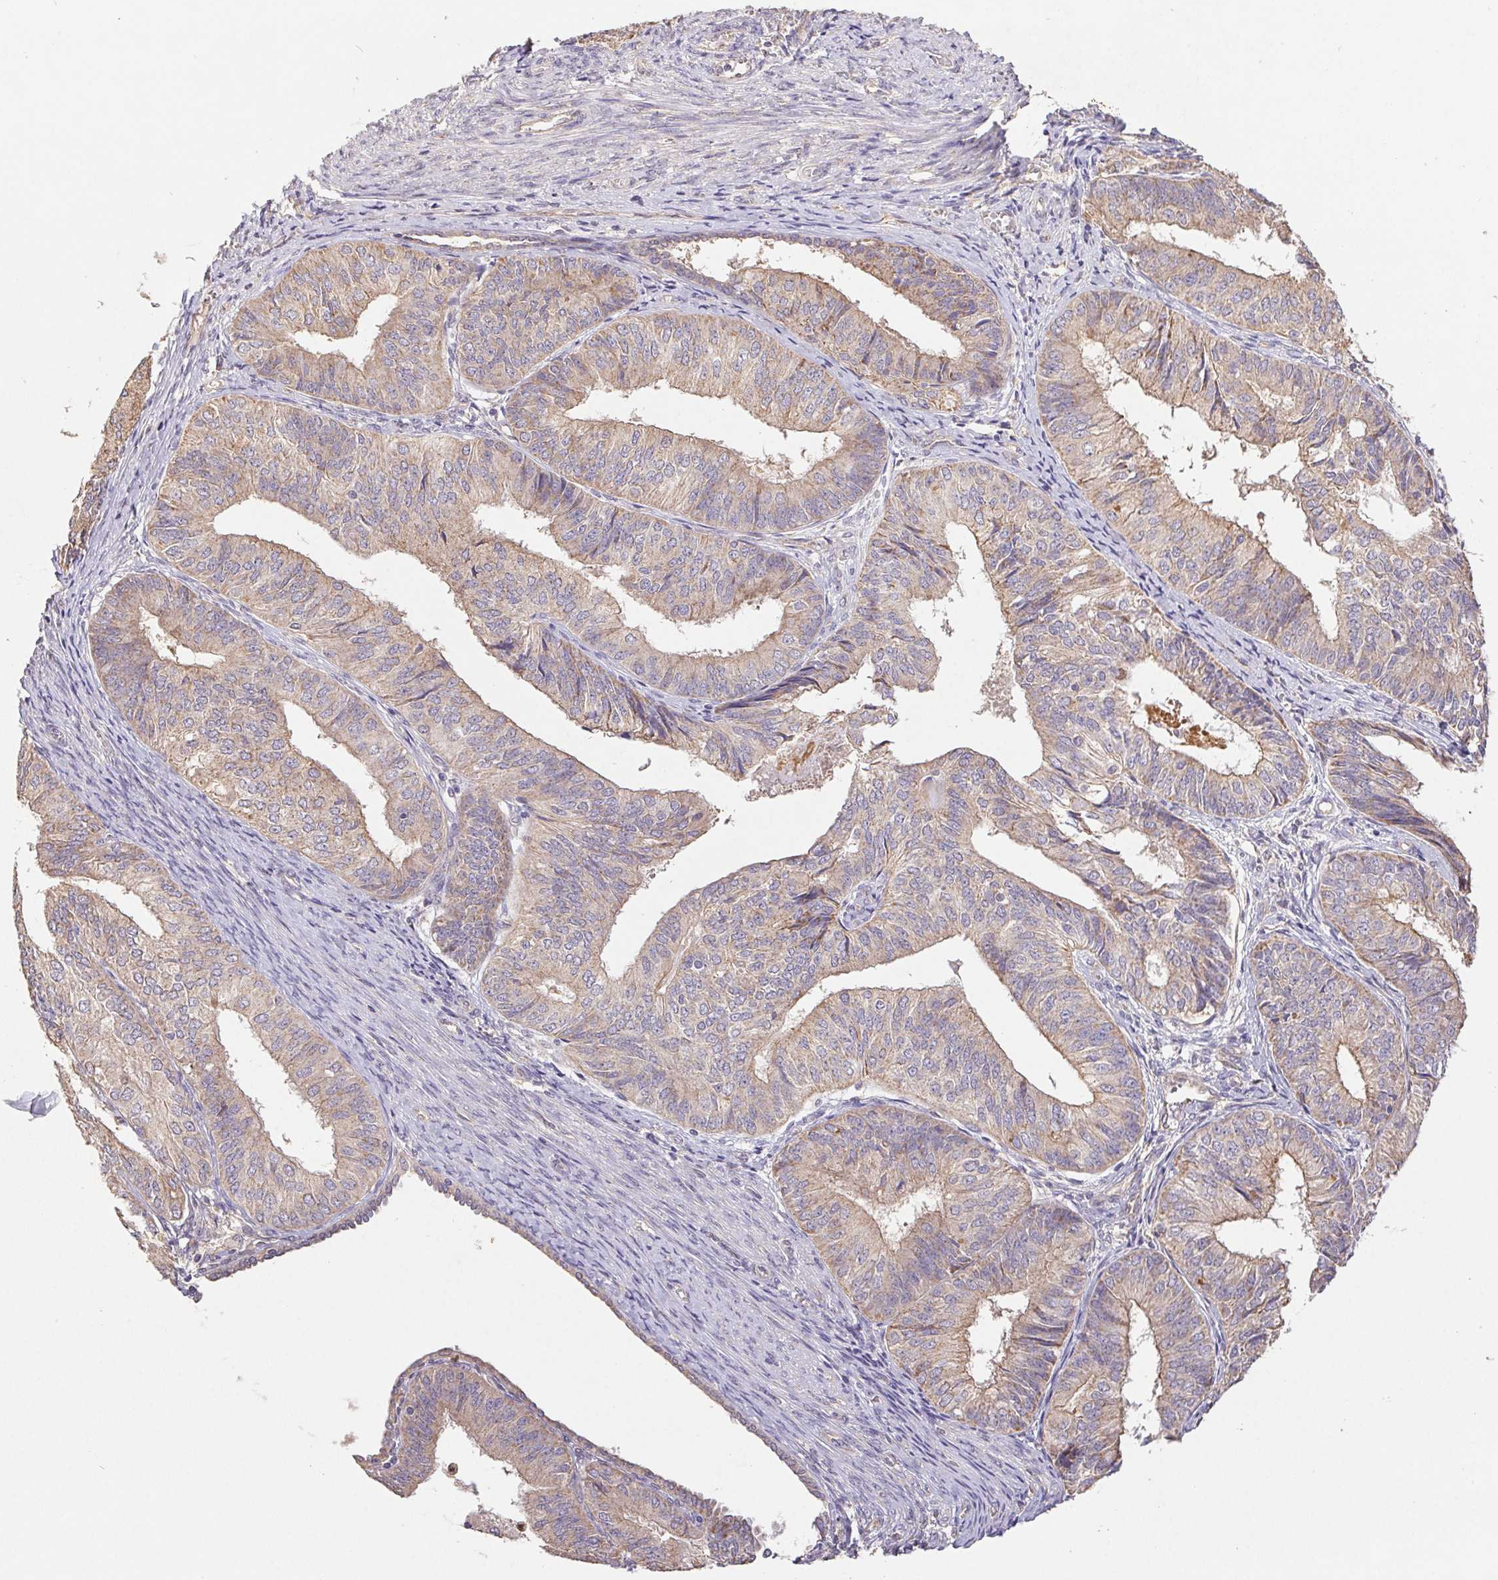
{"staining": {"intensity": "weak", "quantity": ">75%", "location": "cytoplasmic/membranous"}, "tissue": "endometrial cancer", "cell_type": "Tumor cells", "image_type": "cancer", "snomed": [{"axis": "morphology", "description": "Adenocarcinoma, NOS"}, {"axis": "topography", "description": "Endometrium"}], "caption": "High-magnification brightfield microscopy of endometrial adenocarcinoma stained with DAB (brown) and counterstained with hematoxylin (blue). tumor cells exhibit weak cytoplasmic/membranous positivity is present in about>75% of cells.", "gene": "RAB11A", "patient": {"sex": "female", "age": 58}}